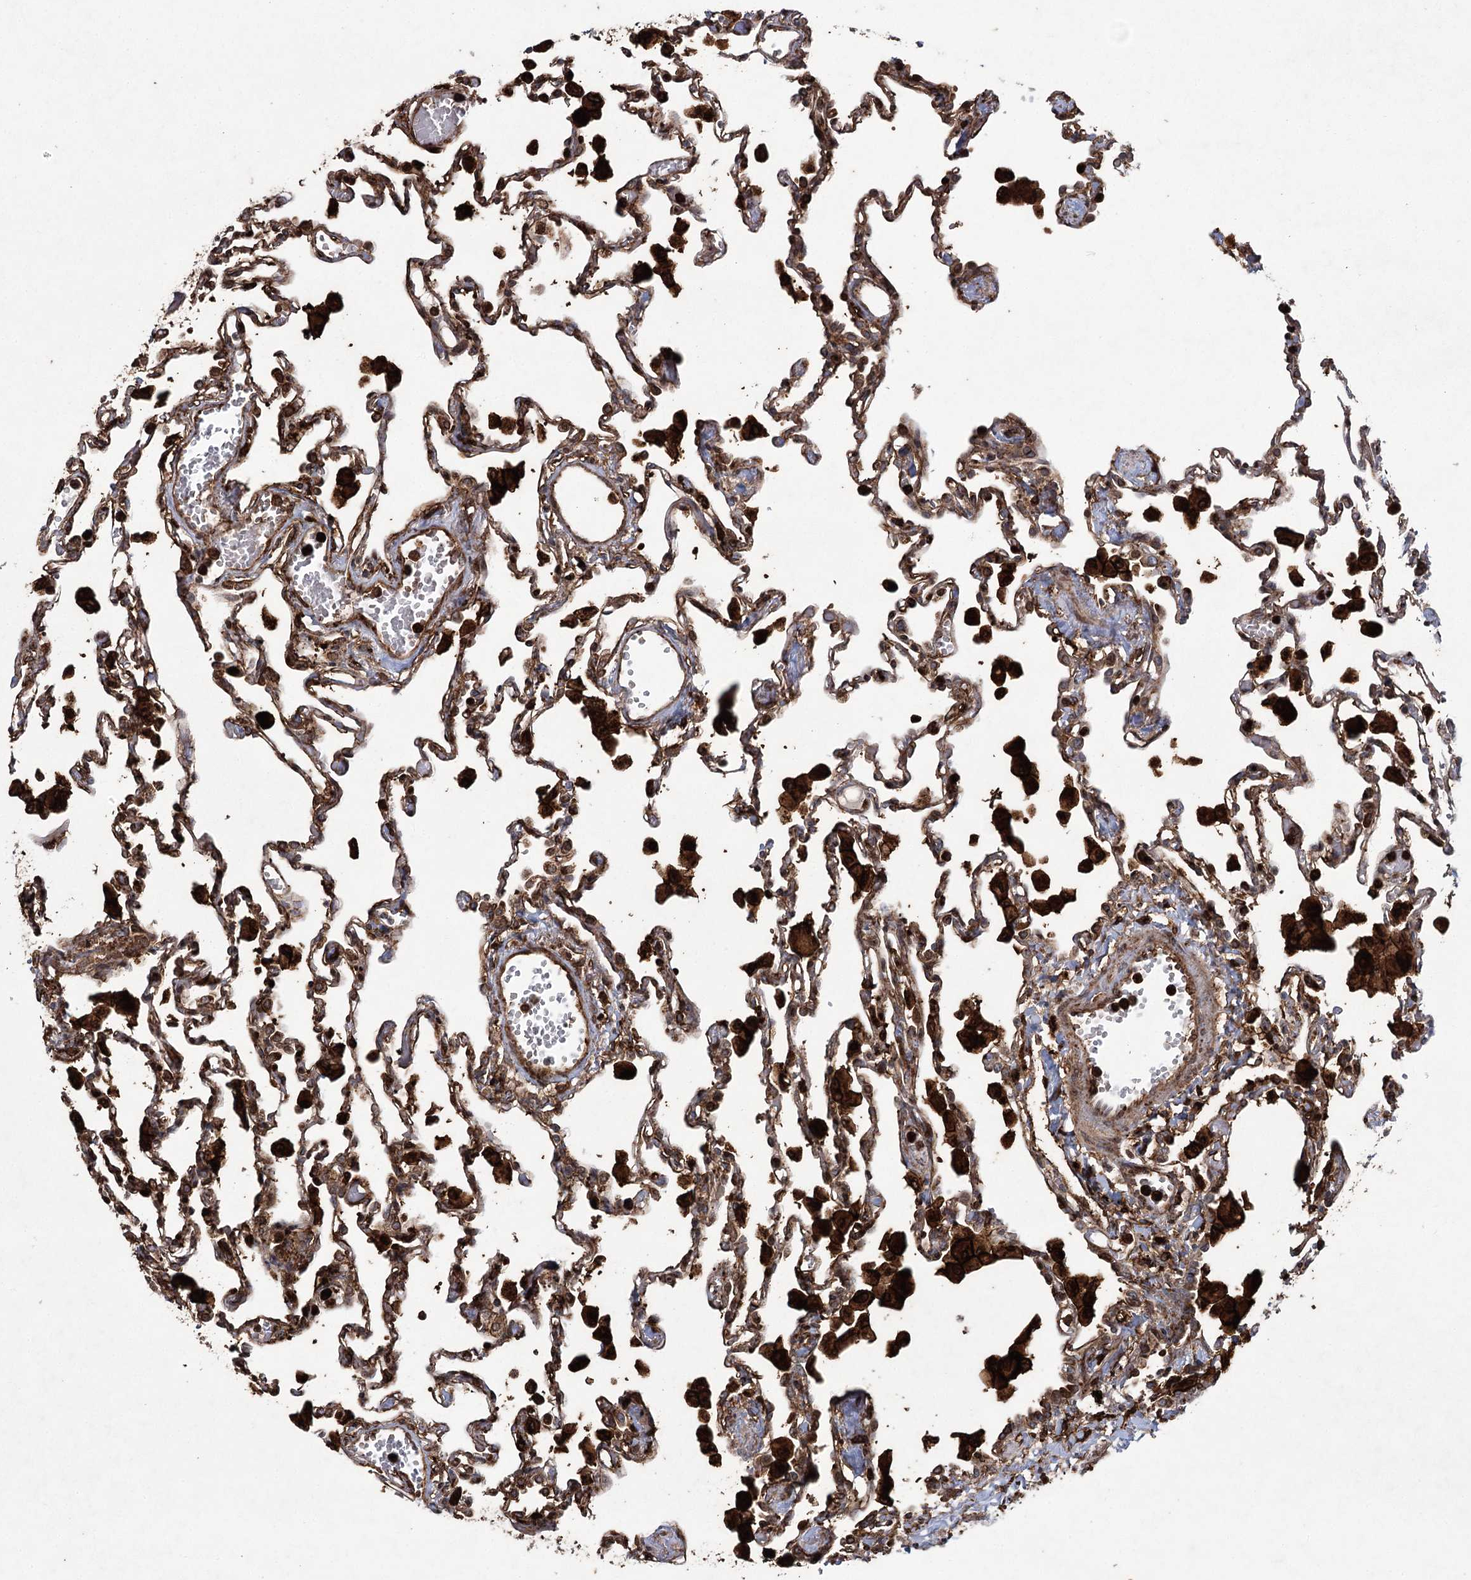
{"staining": {"intensity": "moderate", "quantity": ">75%", "location": "cytoplasmic/membranous"}, "tissue": "lung", "cell_type": "Alveolar cells", "image_type": "normal", "snomed": [{"axis": "morphology", "description": "Normal tissue, NOS"}, {"axis": "topography", "description": "Bronchus"}, {"axis": "topography", "description": "Lung"}], "caption": "Lung stained with immunohistochemistry (IHC) displays moderate cytoplasmic/membranous expression in approximately >75% of alveolar cells. (IHC, brightfield microscopy, high magnification).", "gene": "DCUN1D4", "patient": {"sex": "female", "age": 49}}